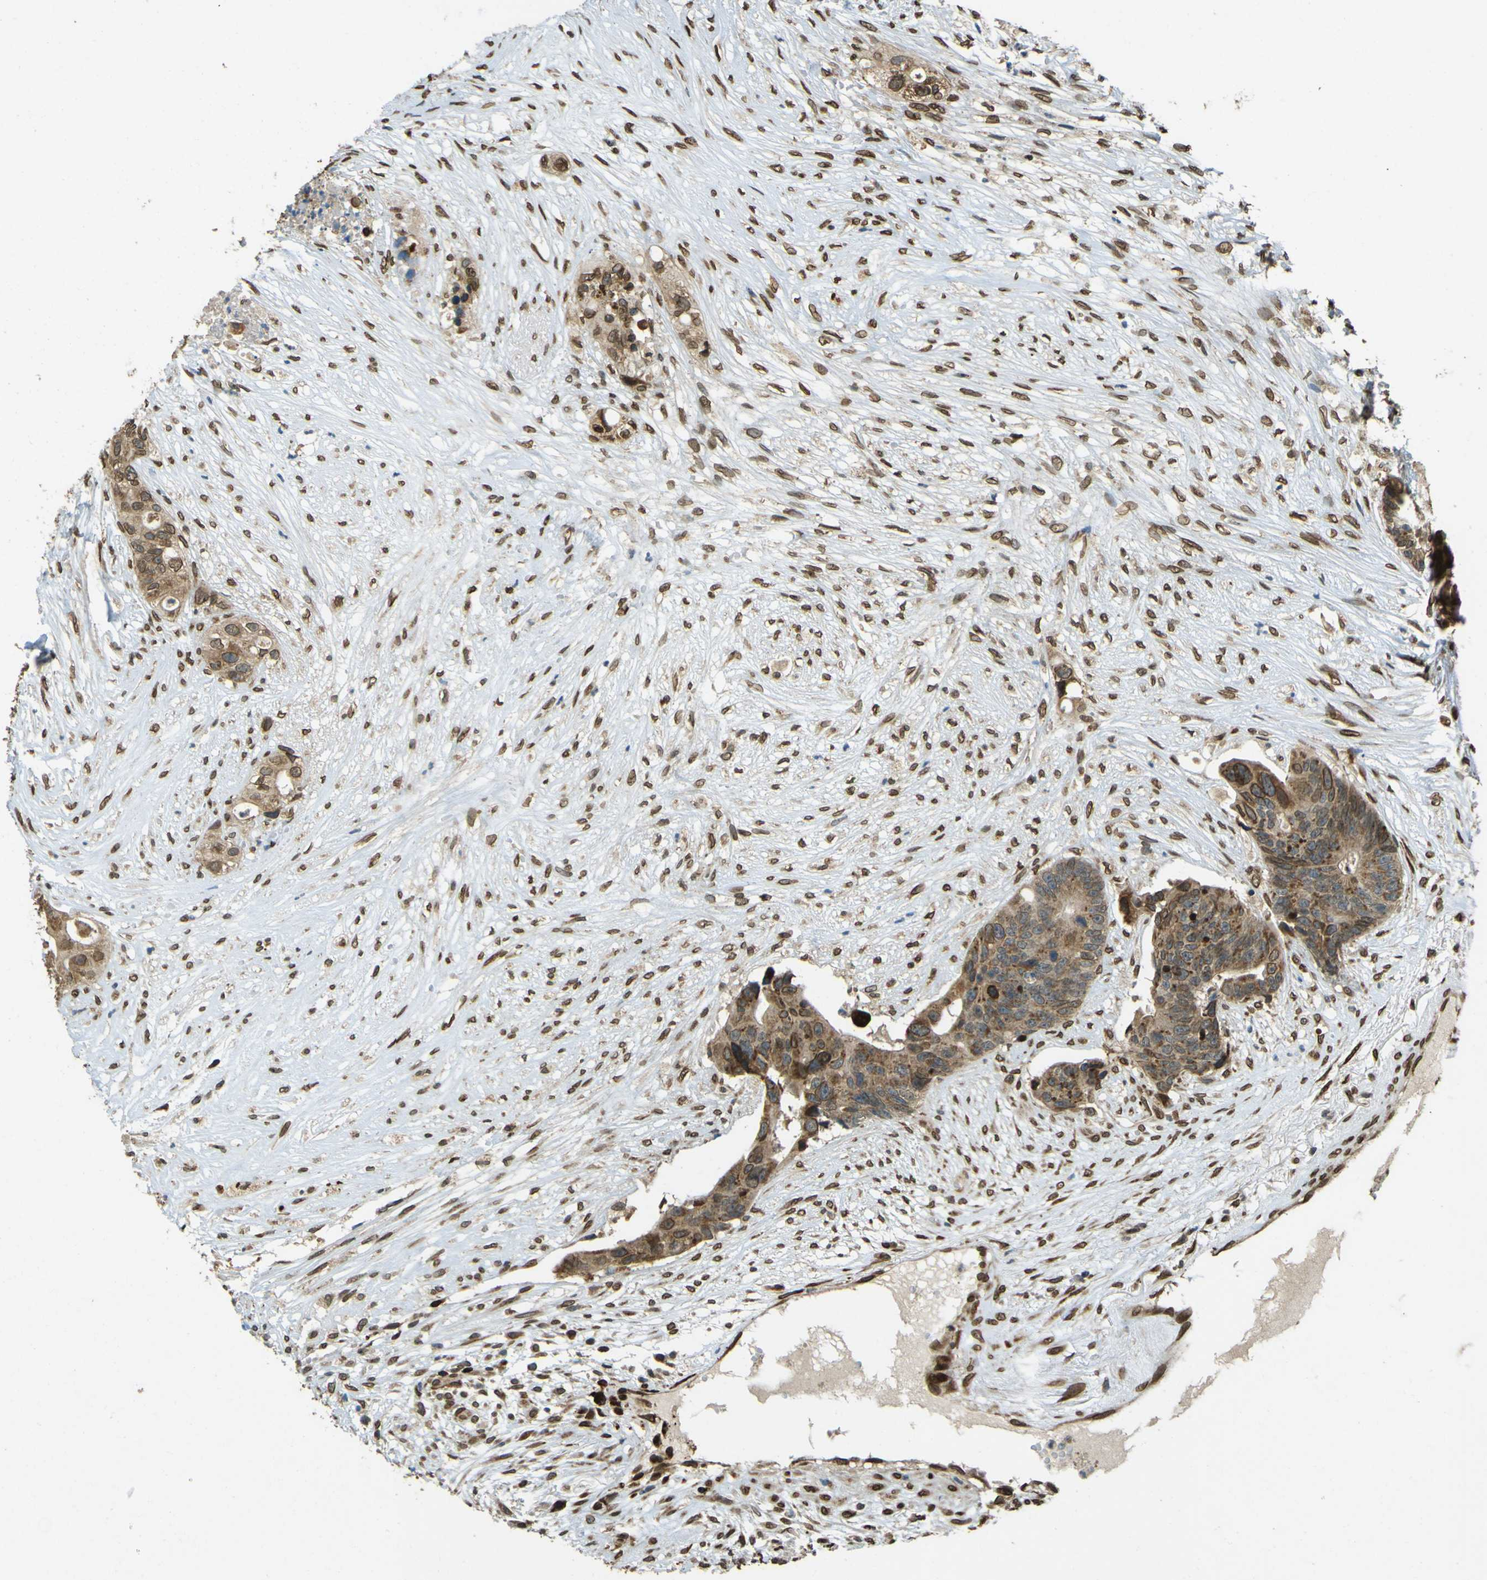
{"staining": {"intensity": "moderate", "quantity": ">75%", "location": "cytoplasmic/membranous,nuclear"}, "tissue": "colorectal cancer", "cell_type": "Tumor cells", "image_type": "cancer", "snomed": [{"axis": "morphology", "description": "Adenocarcinoma, NOS"}, {"axis": "topography", "description": "Colon"}], "caption": "Immunohistochemical staining of human colorectal adenocarcinoma exhibits medium levels of moderate cytoplasmic/membranous and nuclear staining in about >75% of tumor cells. The staining was performed using DAB (3,3'-diaminobenzidine) to visualize the protein expression in brown, while the nuclei were stained in blue with hematoxylin (Magnification: 20x).", "gene": "GALNT1", "patient": {"sex": "female", "age": 57}}